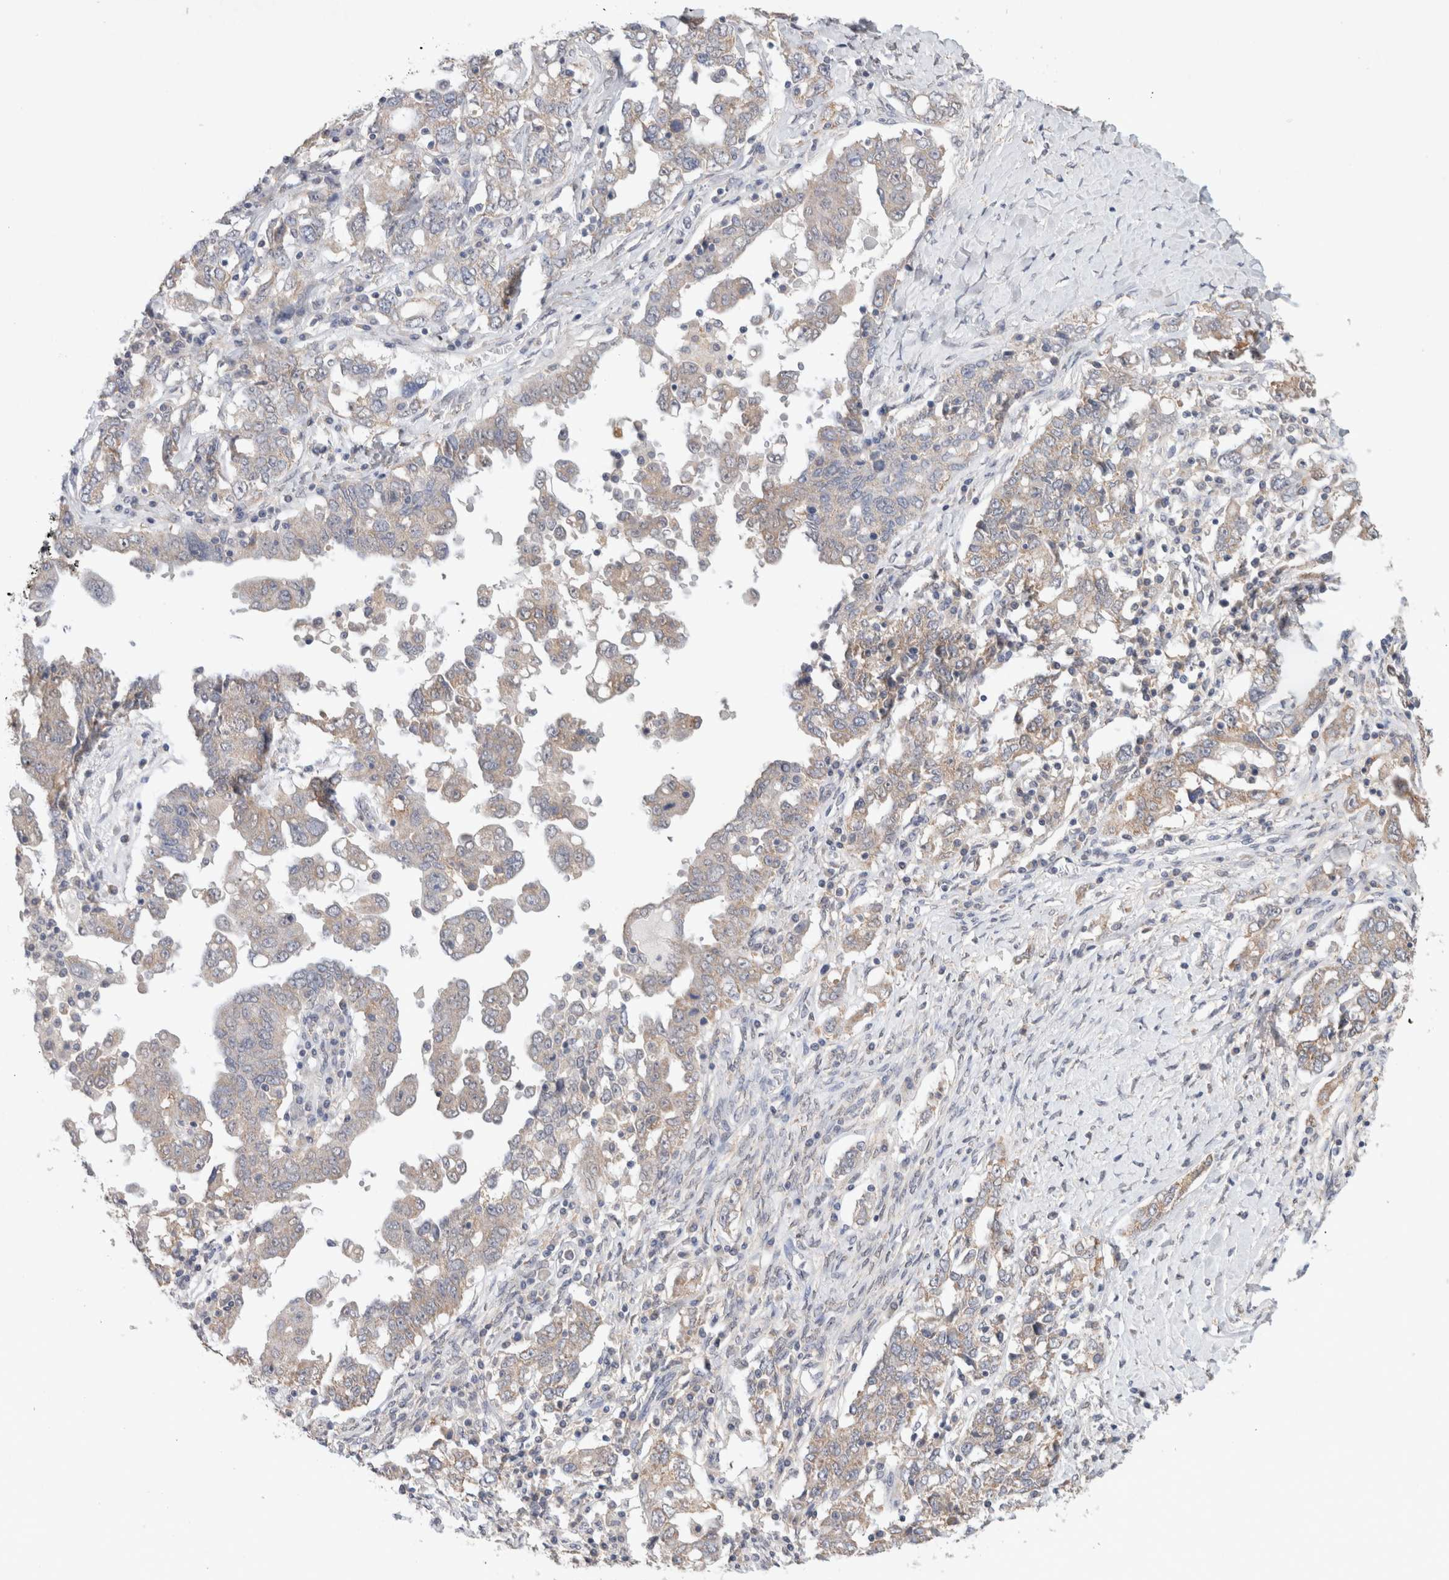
{"staining": {"intensity": "weak", "quantity": ">75%", "location": "cytoplasmic/membranous"}, "tissue": "ovarian cancer", "cell_type": "Tumor cells", "image_type": "cancer", "snomed": [{"axis": "morphology", "description": "Carcinoma, endometroid"}, {"axis": "topography", "description": "Ovary"}], "caption": "IHC image of ovarian cancer stained for a protein (brown), which shows low levels of weak cytoplasmic/membranous staining in approximately >75% of tumor cells.", "gene": "RAB14", "patient": {"sex": "female", "age": 62}}